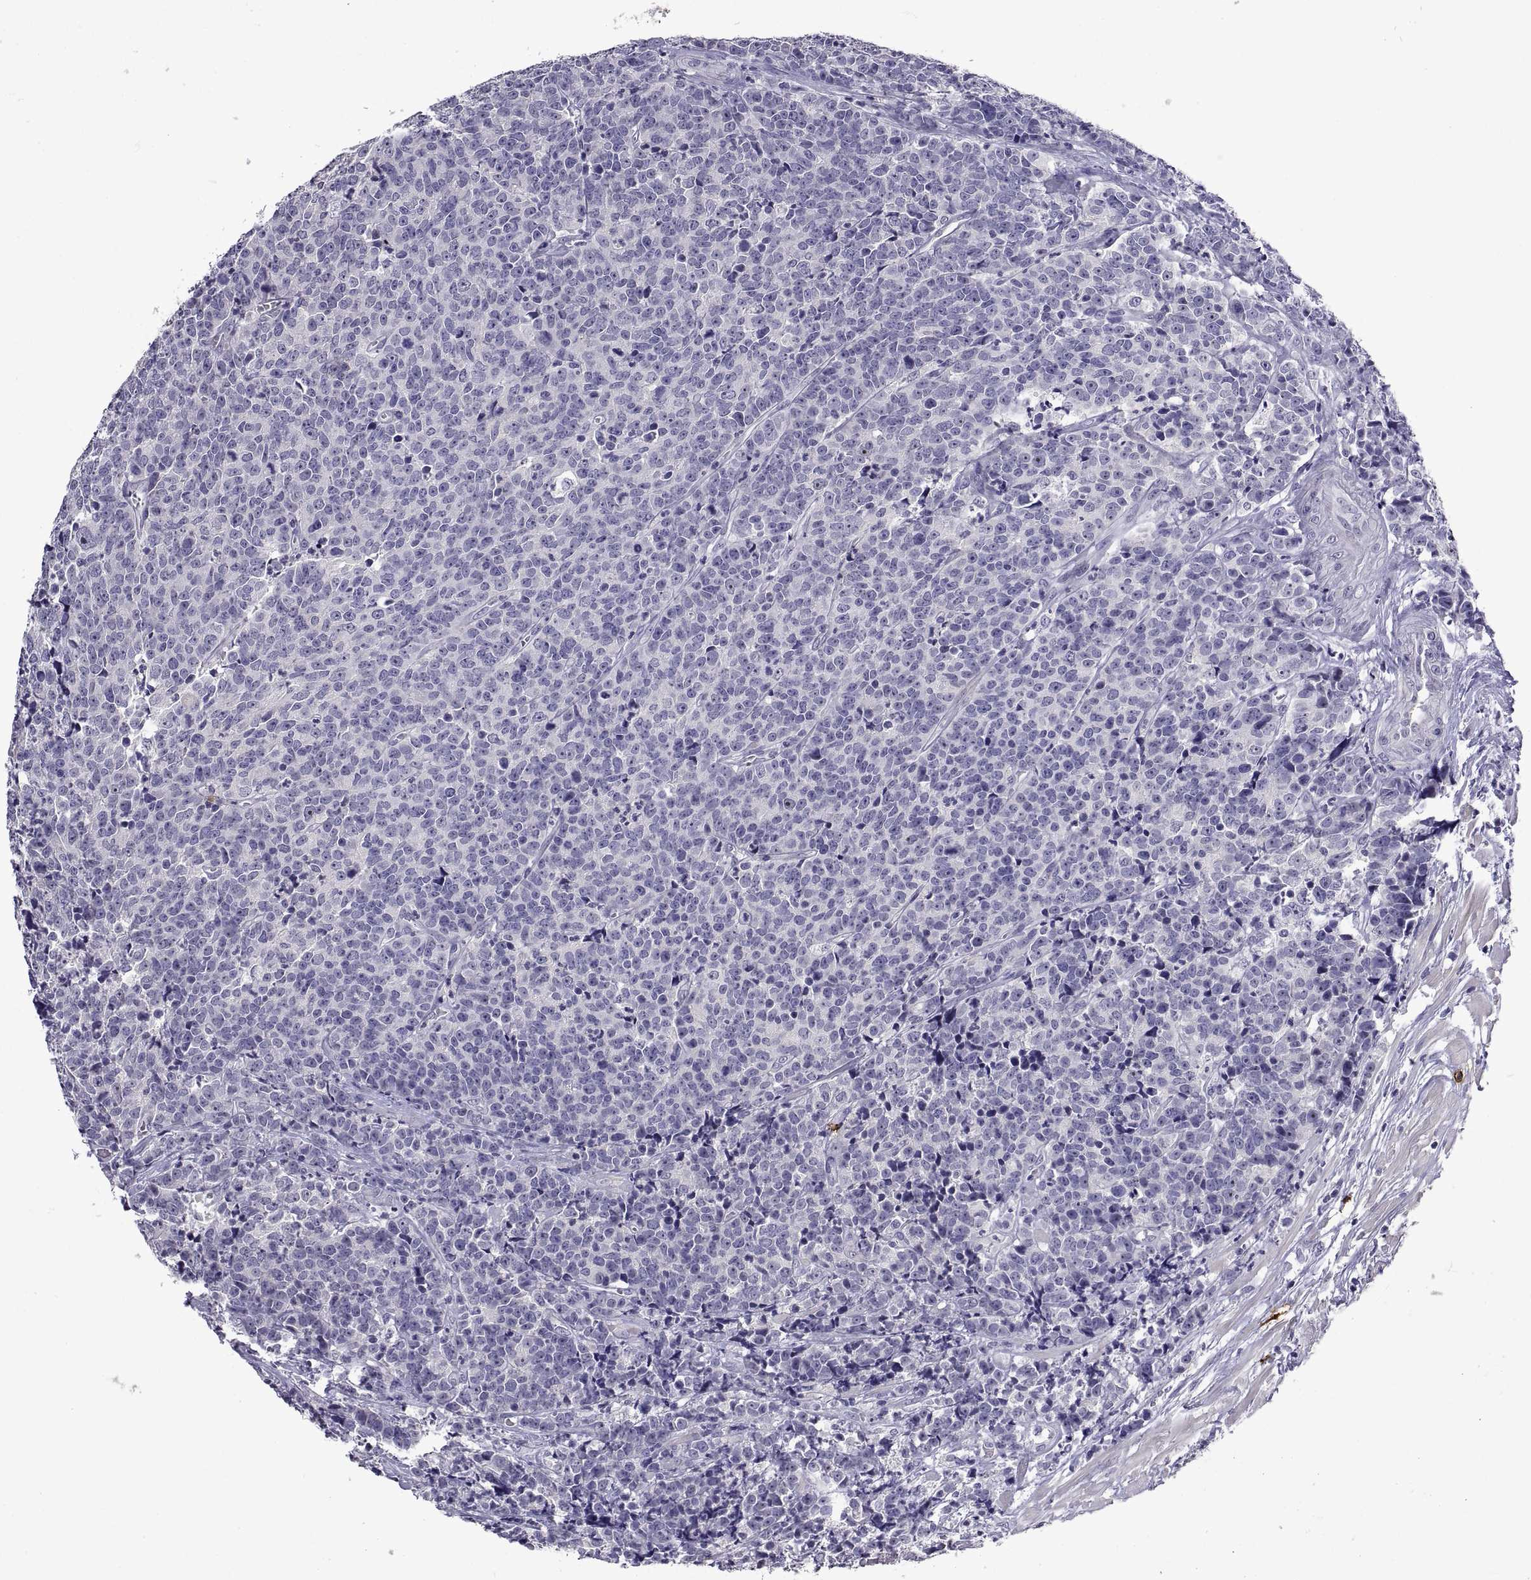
{"staining": {"intensity": "negative", "quantity": "none", "location": "none"}, "tissue": "prostate cancer", "cell_type": "Tumor cells", "image_type": "cancer", "snomed": [{"axis": "morphology", "description": "Adenocarcinoma, NOS"}, {"axis": "topography", "description": "Prostate"}], "caption": "Tumor cells are negative for brown protein staining in prostate cancer (adenocarcinoma).", "gene": "MS4A1", "patient": {"sex": "male", "age": 67}}